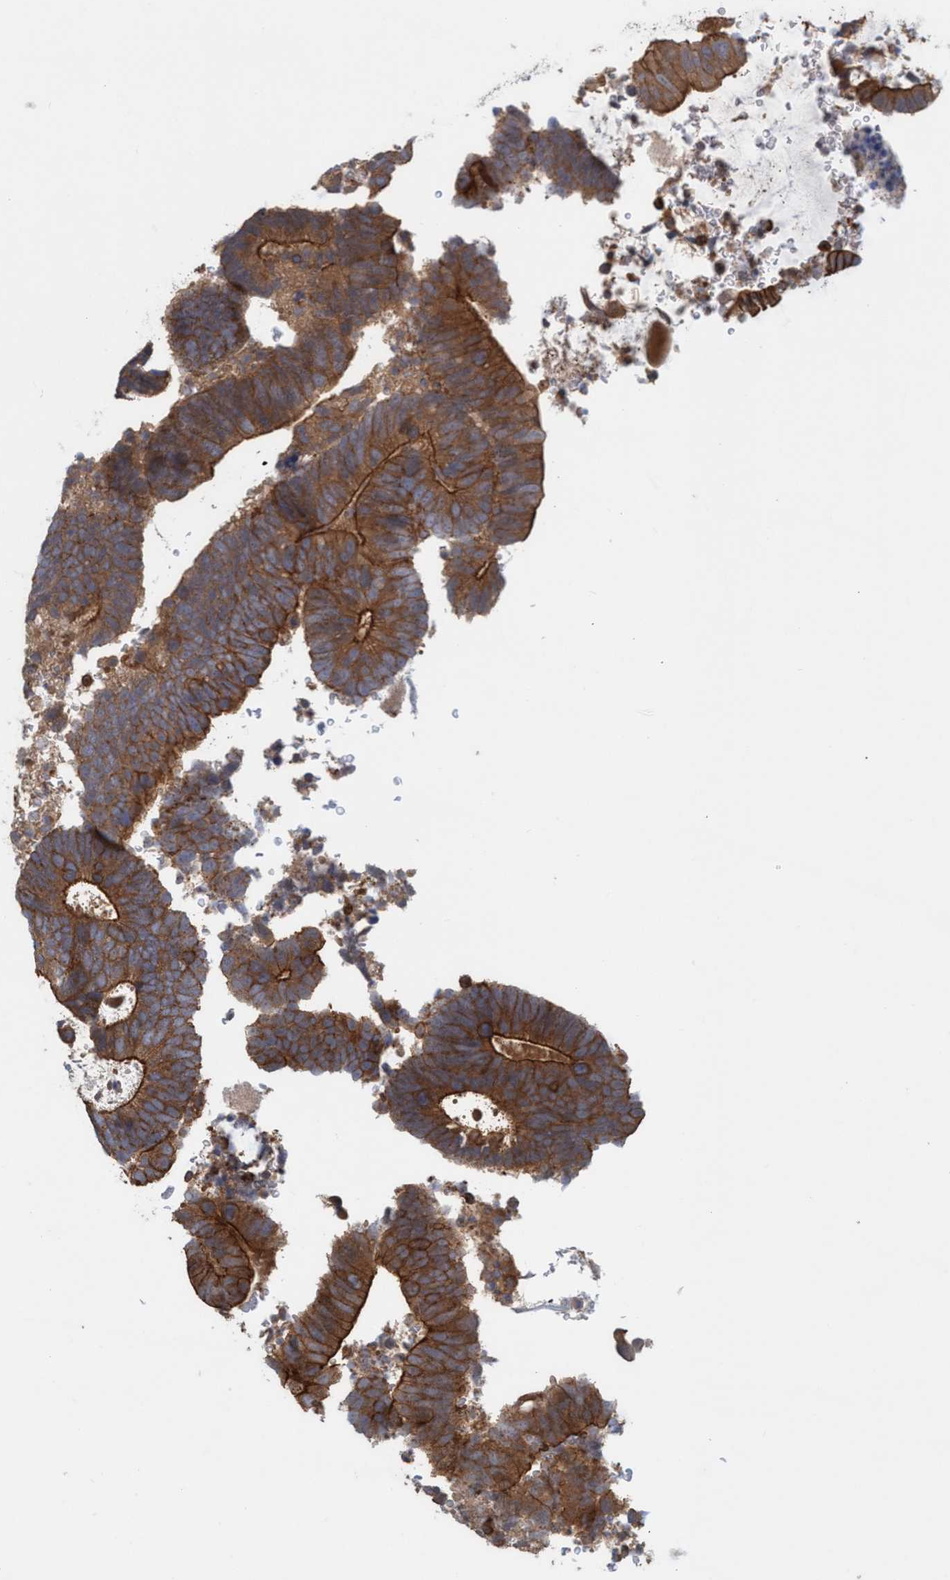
{"staining": {"intensity": "strong", "quantity": ">75%", "location": "cytoplasmic/membranous"}, "tissue": "colorectal cancer", "cell_type": "Tumor cells", "image_type": "cancer", "snomed": [{"axis": "morphology", "description": "Adenocarcinoma, NOS"}, {"axis": "topography", "description": "Colon"}], "caption": "Immunohistochemistry image of colorectal cancer stained for a protein (brown), which reveals high levels of strong cytoplasmic/membranous positivity in approximately >75% of tumor cells.", "gene": "SPECC1", "patient": {"sex": "male", "age": 56}}